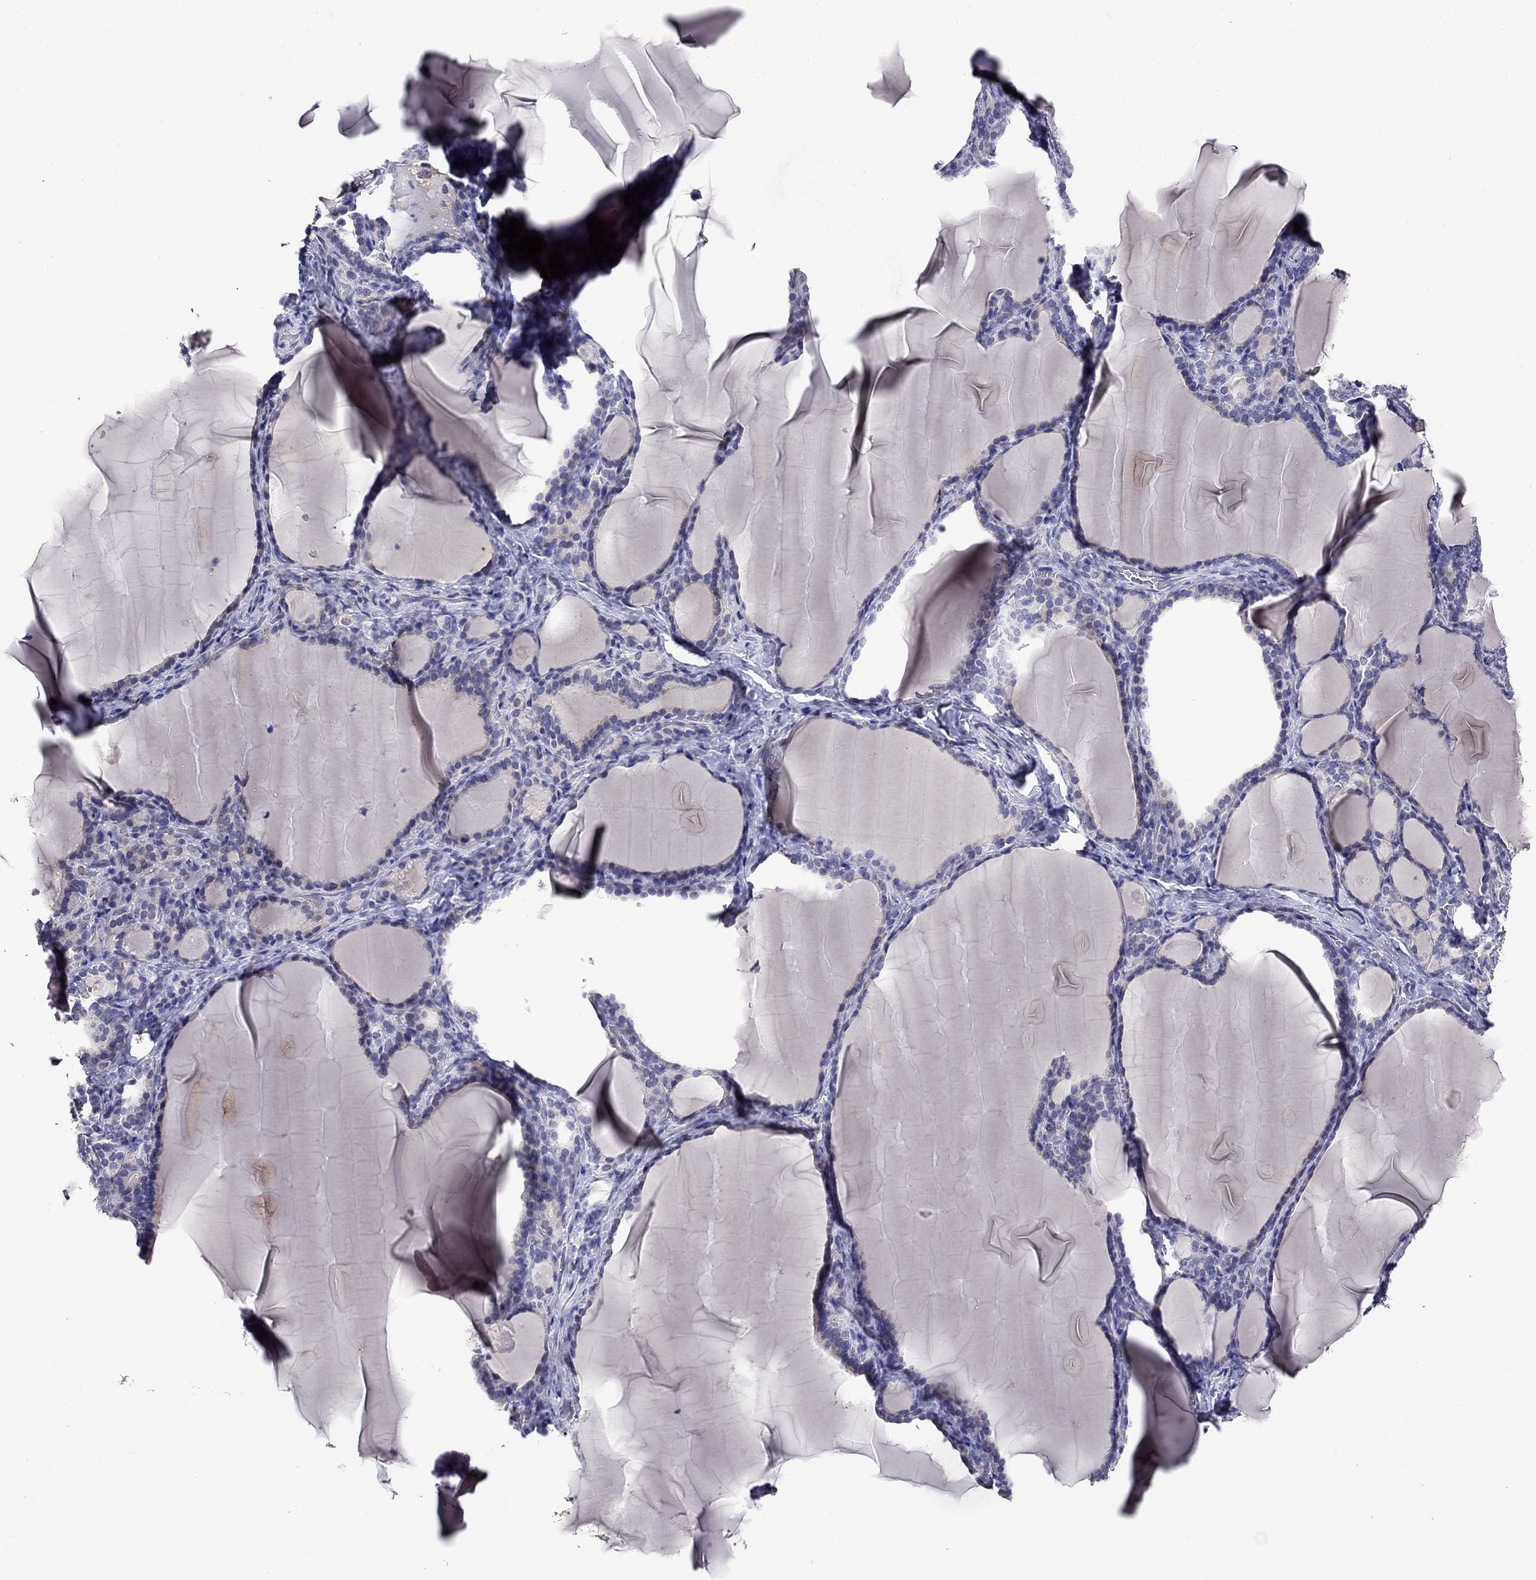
{"staining": {"intensity": "negative", "quantity": "none", "location": "none"}, "tissue": "thyroid gland", "cell_type": "Glandular cells", "image_type": "normal", "snomed": [{"axis": "morphology", "description": "Normal tissue, NOS"}, {"axis": "morphology", "description": "Hyperplasia, NOS"}, {"axis": "topography", "description": "Thyroid gland"}], "caption": "There is no significant positivity in glandular cells of thyroid gland.", "gene": "STAR", "patient": {"sex": "female", "age": 27}}